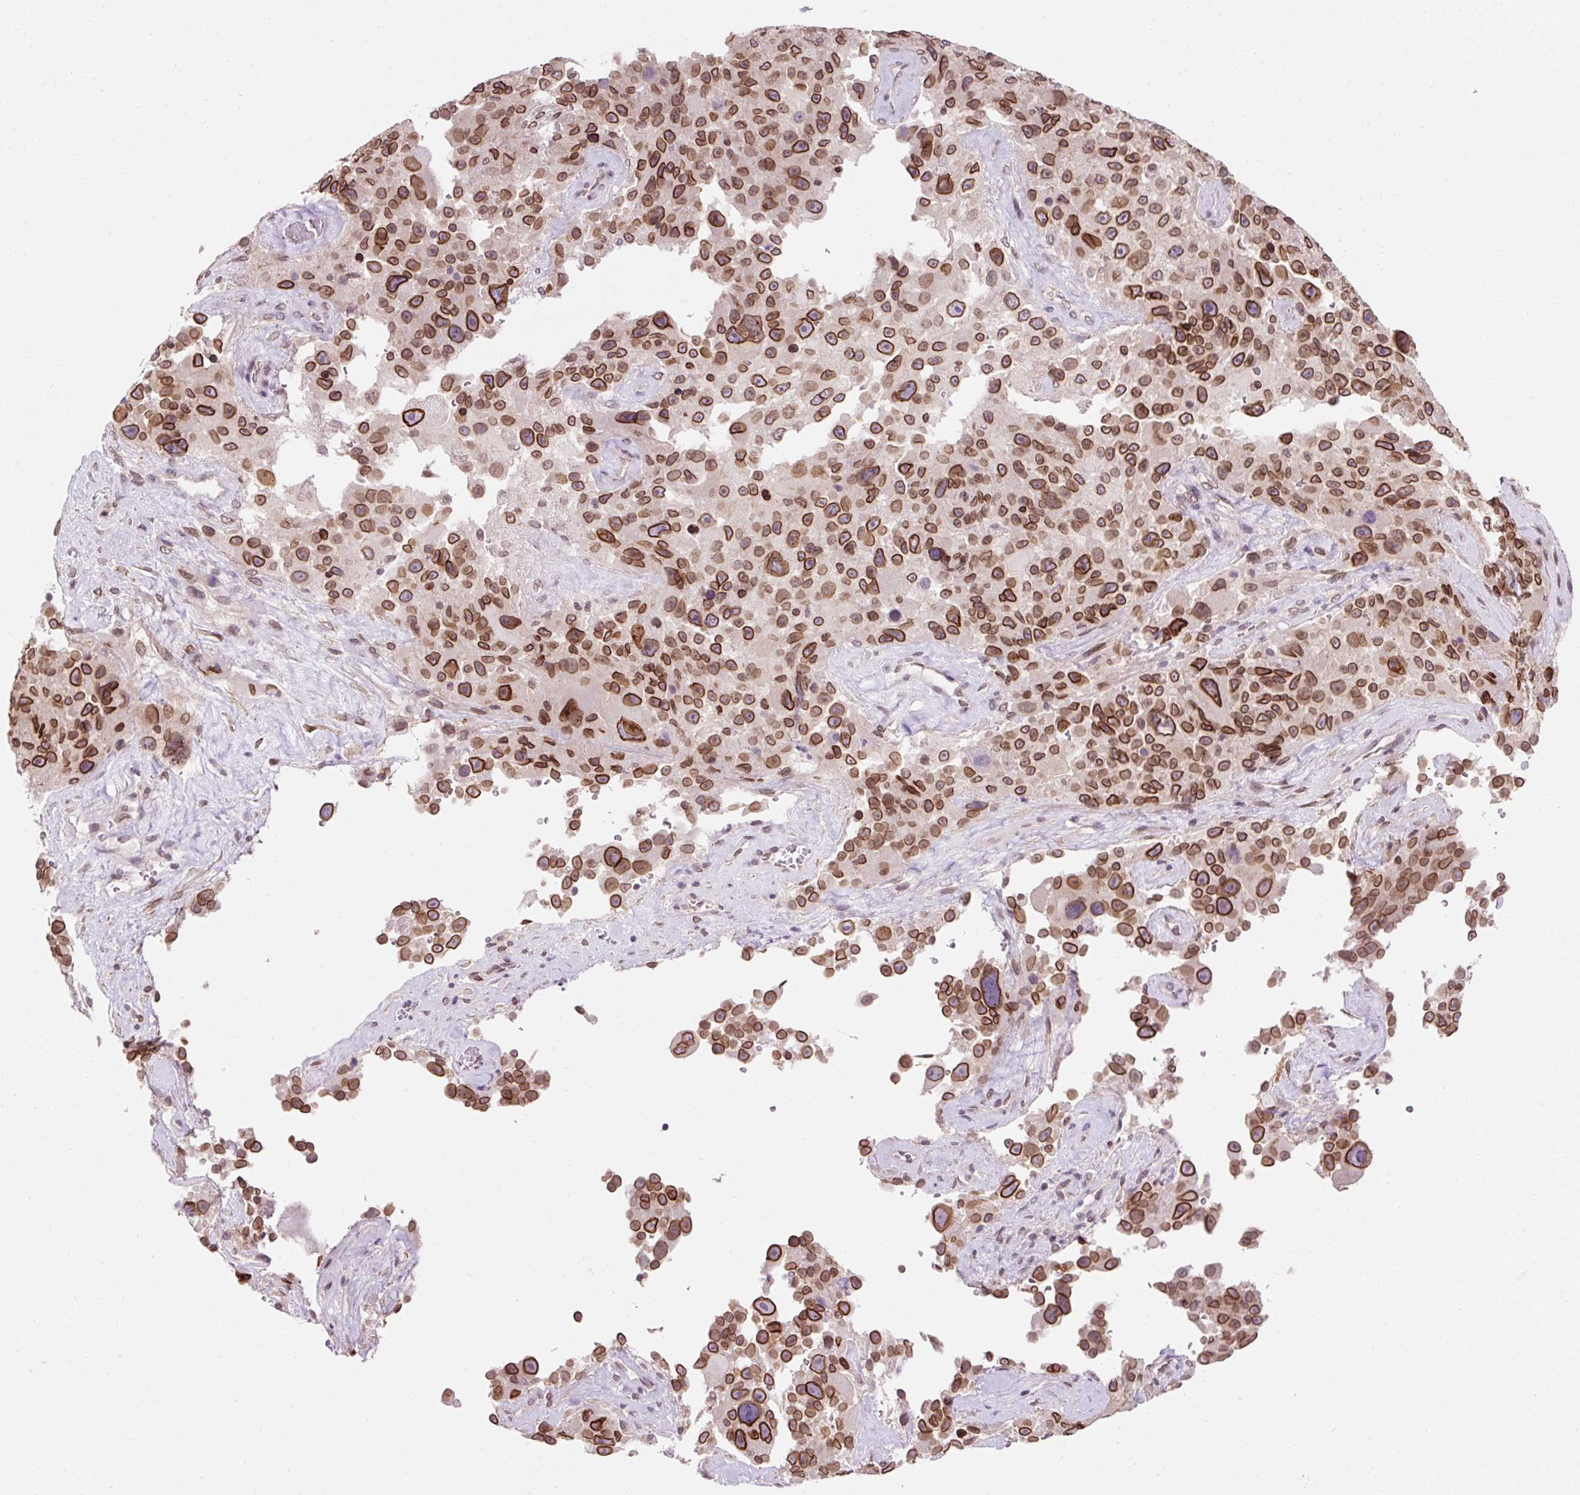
{"staining": {"intensity": "strong", "quantity": ">75%", "location": "cytoplasmic/membranous,nuclear"}, "tissue": "melanoma", "cell_type": "Tumor cells", "image_type": "cancer", "snomed": [{"axis": "morphology", "description": "Malignant melanoma, Metastatic site"}, {"axis": "topography", "description": "Lymph node"}], "caption": "This is an image of immunohistochemistry staining of malignant melanoma (metastatic site), which shows strong staining in the cytoplasmic/membranous and nuclear of tumor cells.", "gene": "ZNF610", "patient": {"sex": "male", "age": 62}}